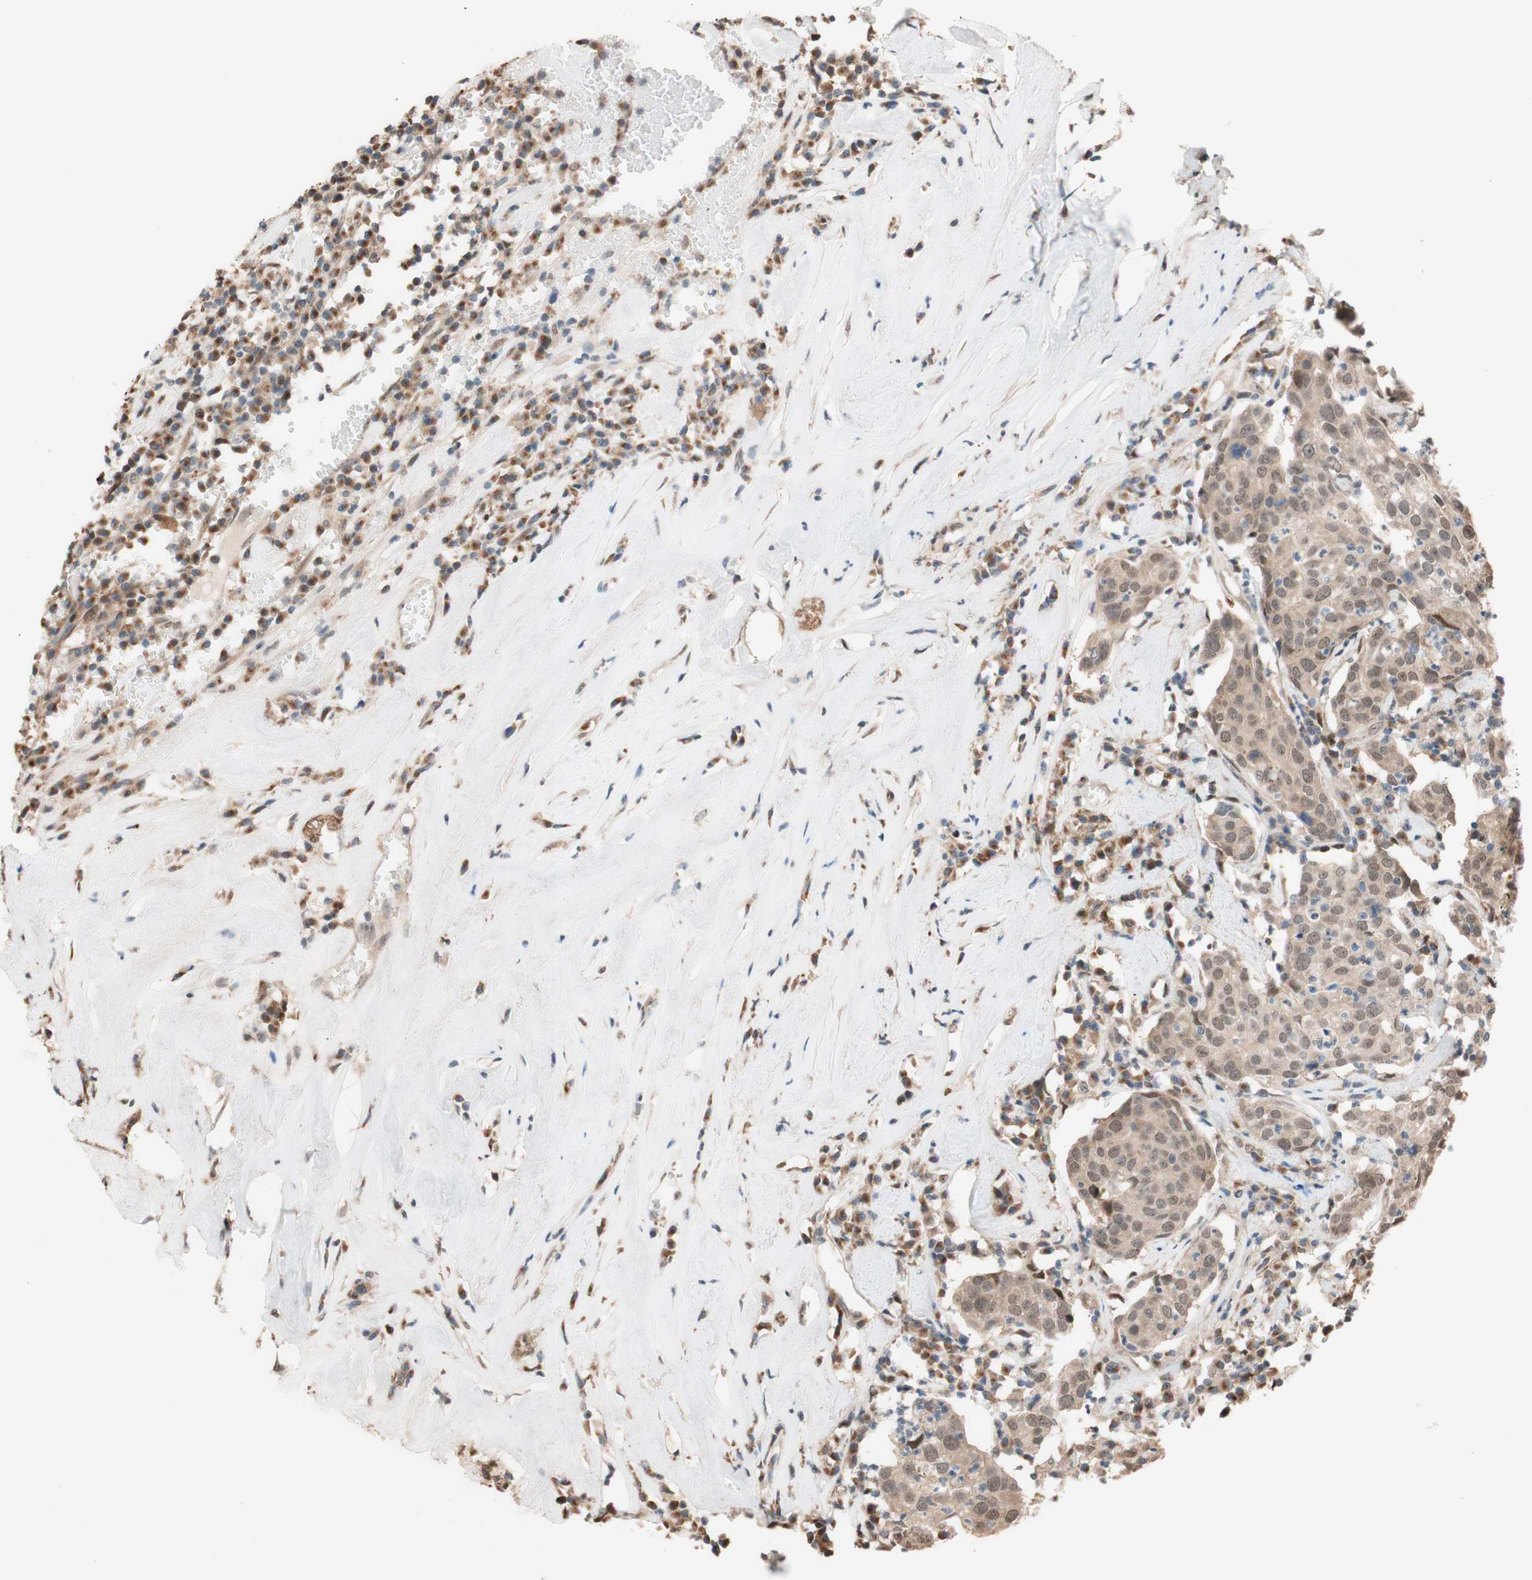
{"staining": {"intensity": "weak", "quantity": ">75%", "location": "cytoplasmic/membranous"}, "tissue": "head and neck cancer", "cell_type": "Tumor cells", "image_type": "cancer", "snomed": [{"axis": "morphology", "description": "Adenocarcinoma, NOS"}, {"axis": "topography", "description": "Salivary gland"}, {"axis": "topography", "description": "Head-Neck"}], "caption": "Immunohistochemistry of head and neck cancer (adenocarcinoma) displays low levels of weak cytoplasmic/membranous staining in about >75% of tumor cells. The staining was performed using DAB to visualize the protein expression in brown, while the nuclei were stained in blue with hematoxylin (Magnification: 20x).", "gene": "CCNC", "patient": {"sex": "female", "age": 65}}